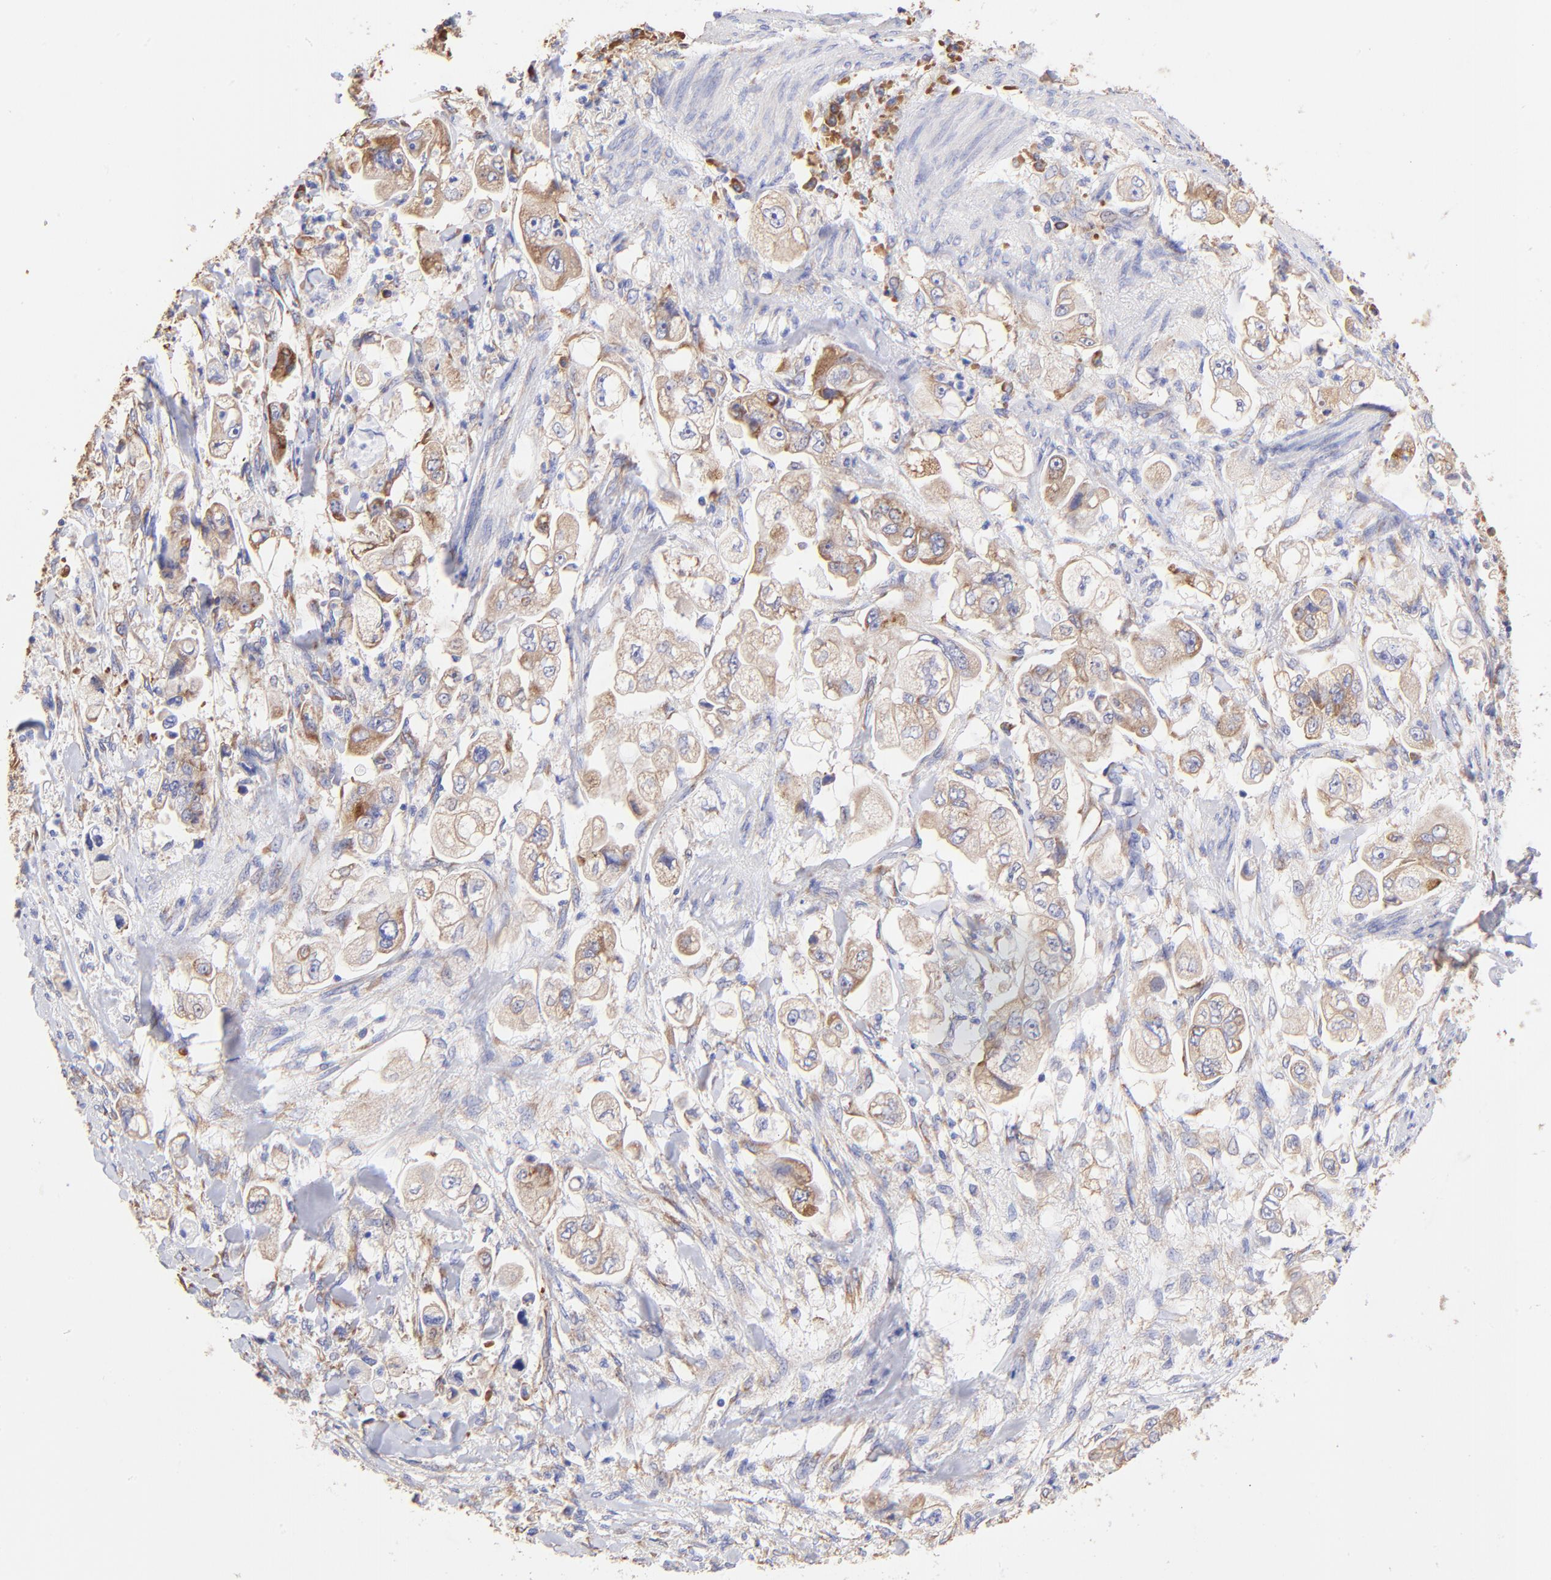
{"staining": {"intensity": "moderate", "quantity": "25%-75%", "location": "cytoplasmic/membranous"}, "tissue": "stomach cancer", "cell_type": "Tumor cells", "image_type": "cancer", "snomed": [{"axis": "morphology", "description": "Adenocarcinoma, NOS"}, {"axis": "topography", "description": "Stomach"}], "caption": "Human stomach cancer (adenocarcinoma) stained with a protein marker shows moderate staining in tumor cells.", "gene": "RPL30", "patient": {"sex": "male", "age": 62}}